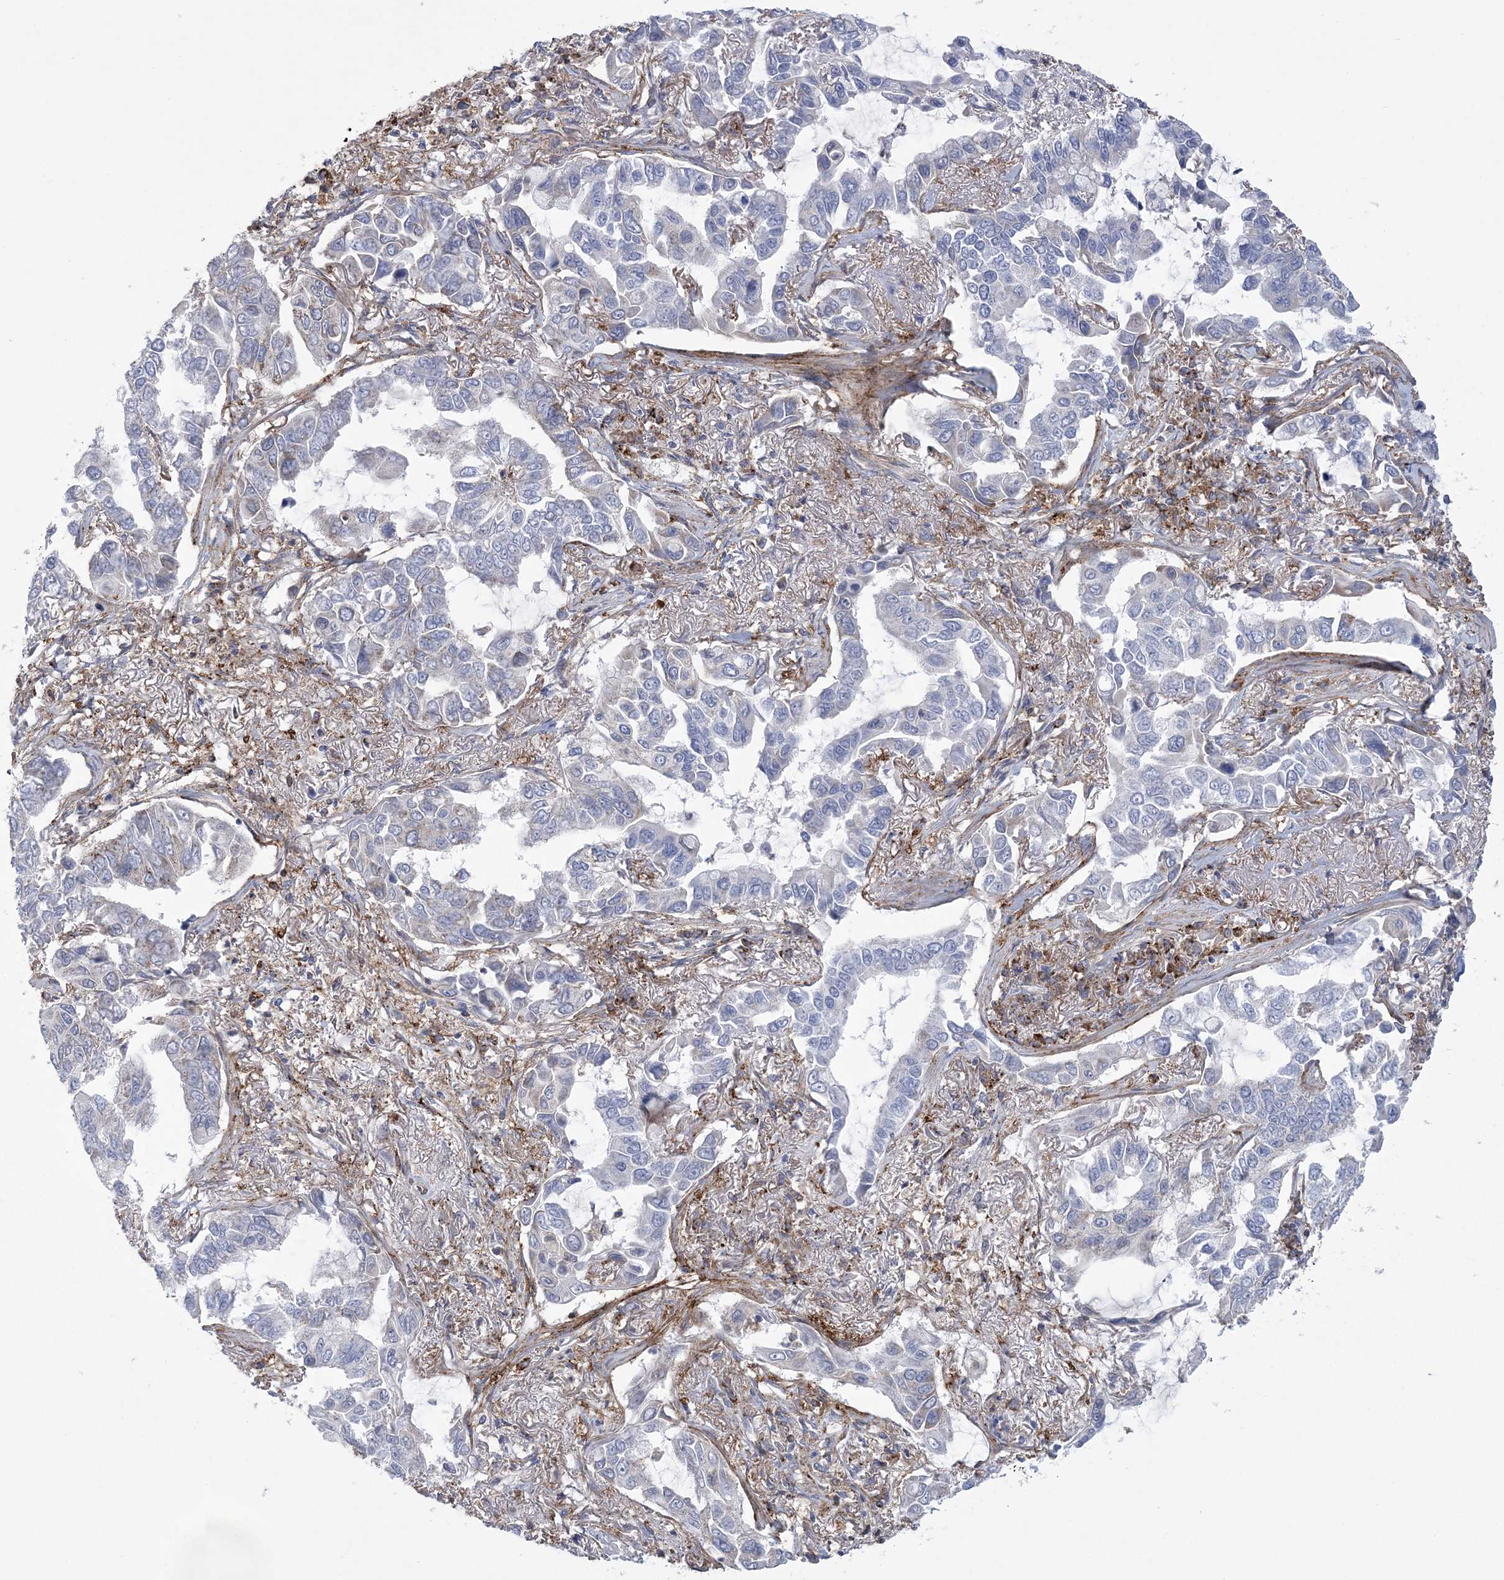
{"staining": {"intensity": "negative", "quantity": "none", "location": "none"}, "tissue": "lung cancer", "cell_type": "Tumor cells", "image_type": "cancer", "snomed": [{"axis": "morphology", "description": "Adenocarcinoma, NOS"}, {"axis": "topography", "description": "Lung"}], "caption": "This is an IHC micrograph of human lung cancer. There is no positivity in tumor cells.", "gene": "ARSJ", "patient": {"sex": "male", "age": 64}}